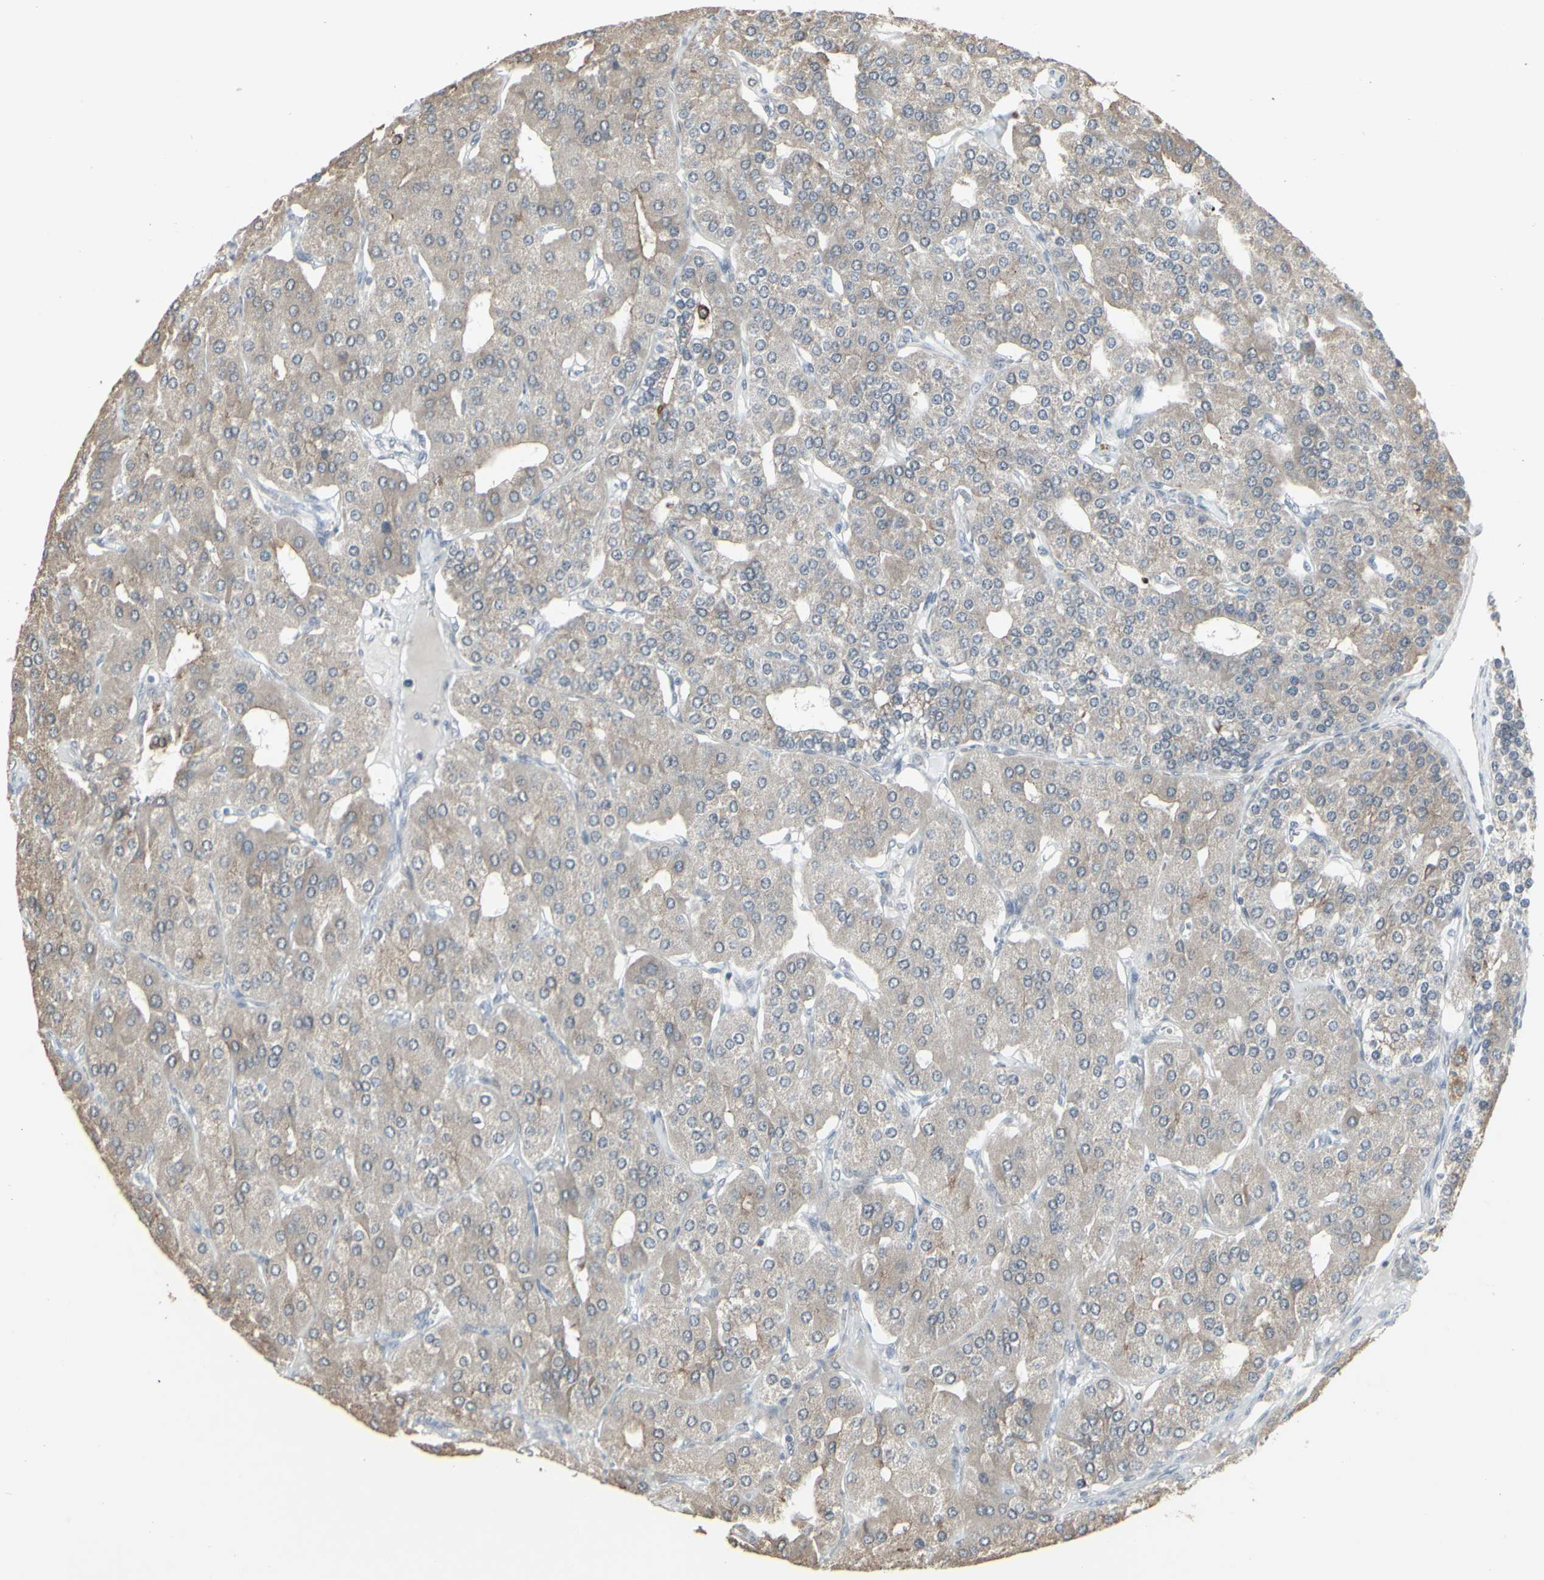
{"staining": {"intensity": "moderate", "quantity": "25%-75%", "location": "cytoplasmic/membranous"}, "tissue": "parathyroid gland", "cell_type": "Glandular cells", "image_type": "normal", "snomed": [{"axis": "morphology", "description": "Normal tissue, NOS"}, {"axis": "morphology", "description": "Adenoma, NOS"}, {"axis": "topography", "description": "Parathyroid gland"}], "caption": "Human parathyroid gland stained for a protein (brown) reveals moderate cytoplasmic/membranous positive expression in approximately 25%-75% of glandular cells.", "gene": "SAMSN1", "patient": {"sex": "female", "age": 86}}